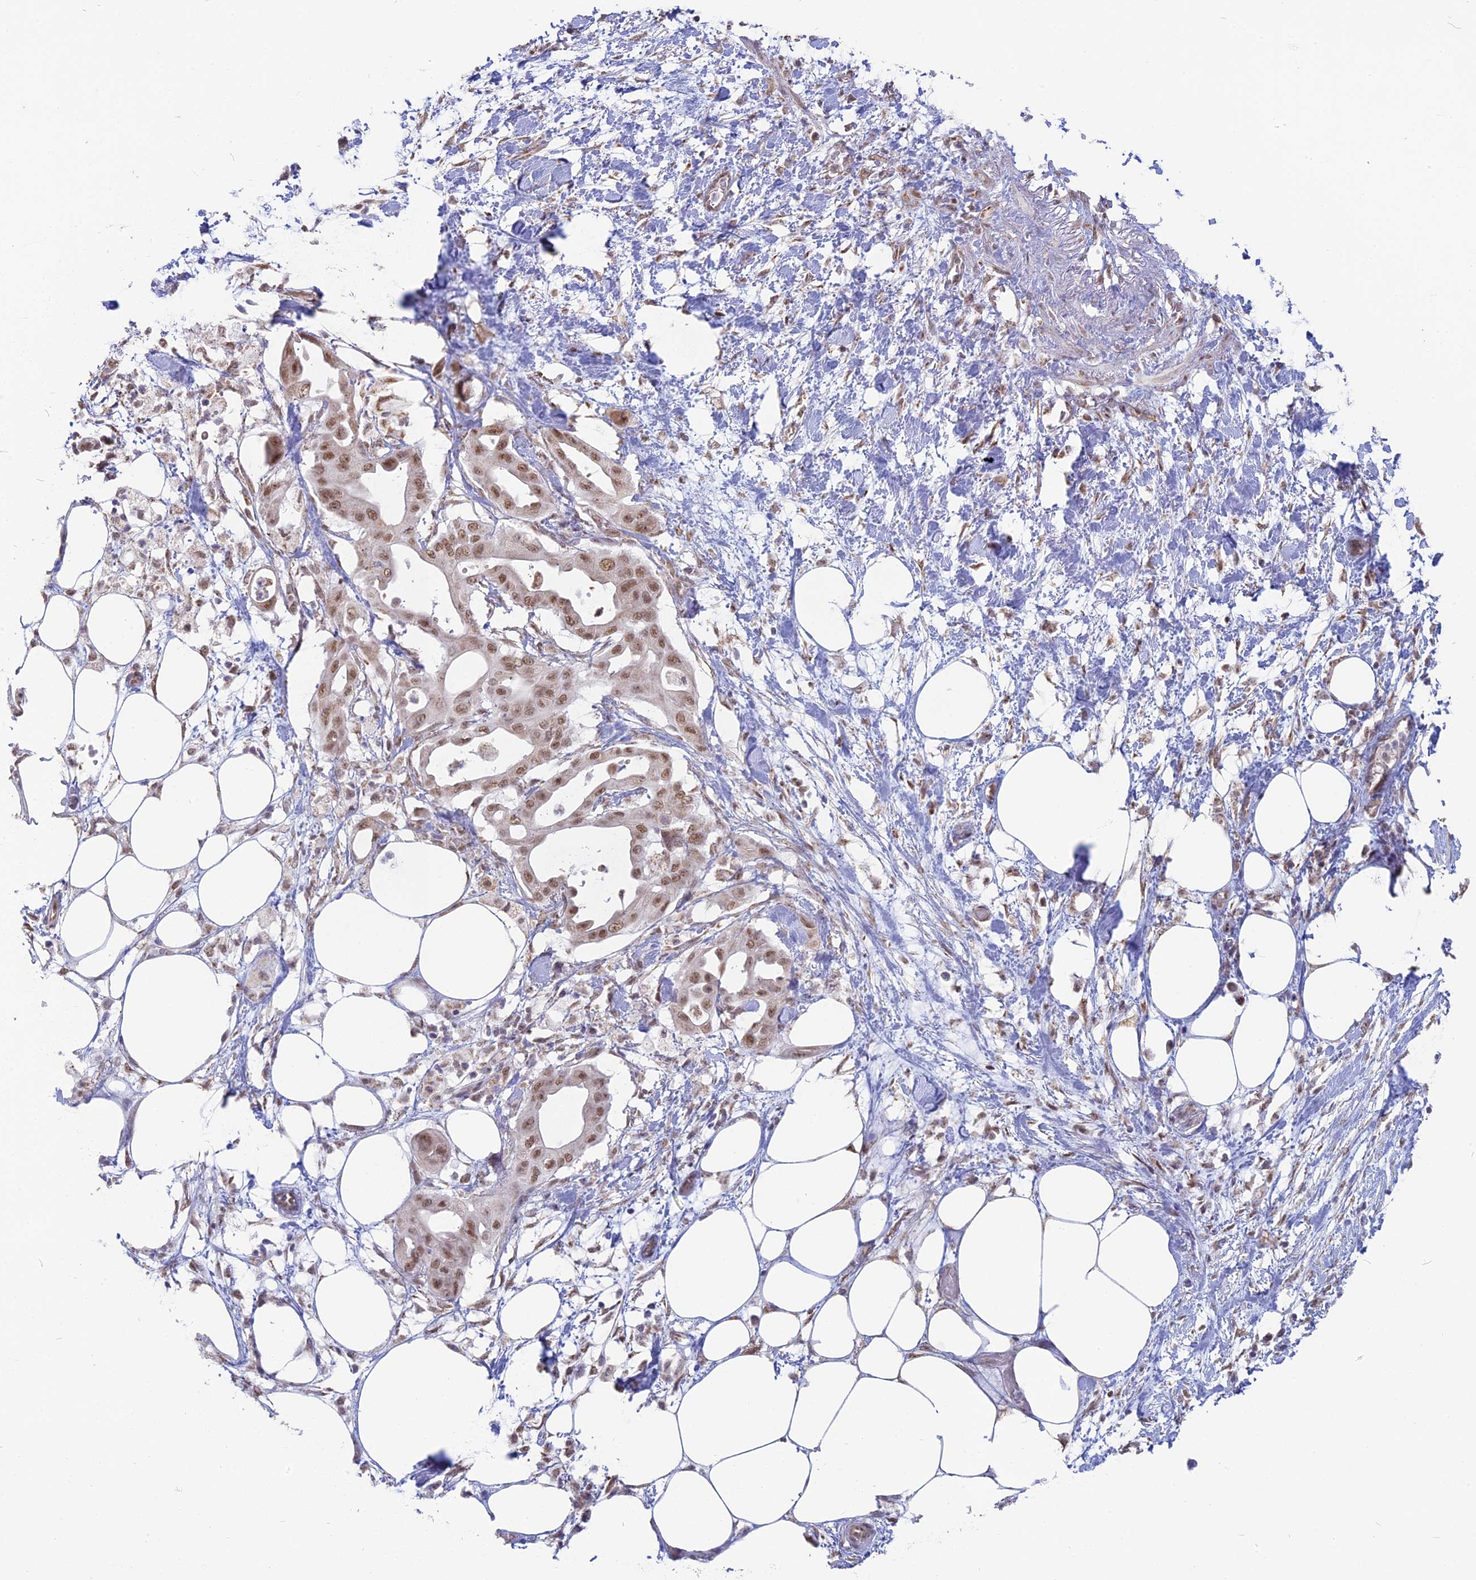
{"staining": {"intensity": "moderate", "quantity": ">75%", "location": "nuclear"}, "tissue": "pancreatic cancer", "cell_type": "Tumor cells", "image_type": "cancer", "snomed": [{"axis": "morphology", "description": "Adenocarcinoma, NOS"}, {"axis": "topography", "description": "Pancreas"}], "caption": "Immunohistochemistry (IHC) image of neoplastic tissue: adenocarcinoma (pancreatic) stained using immunohistochemistry (IHC) reveals medium levels of moderate protein expression localized specifically in the nuclear of tumor cells, appearing as a nuclear brown color.", "gene": "ARHGAP40", "patient": {"sex": "male", "age": 68}}